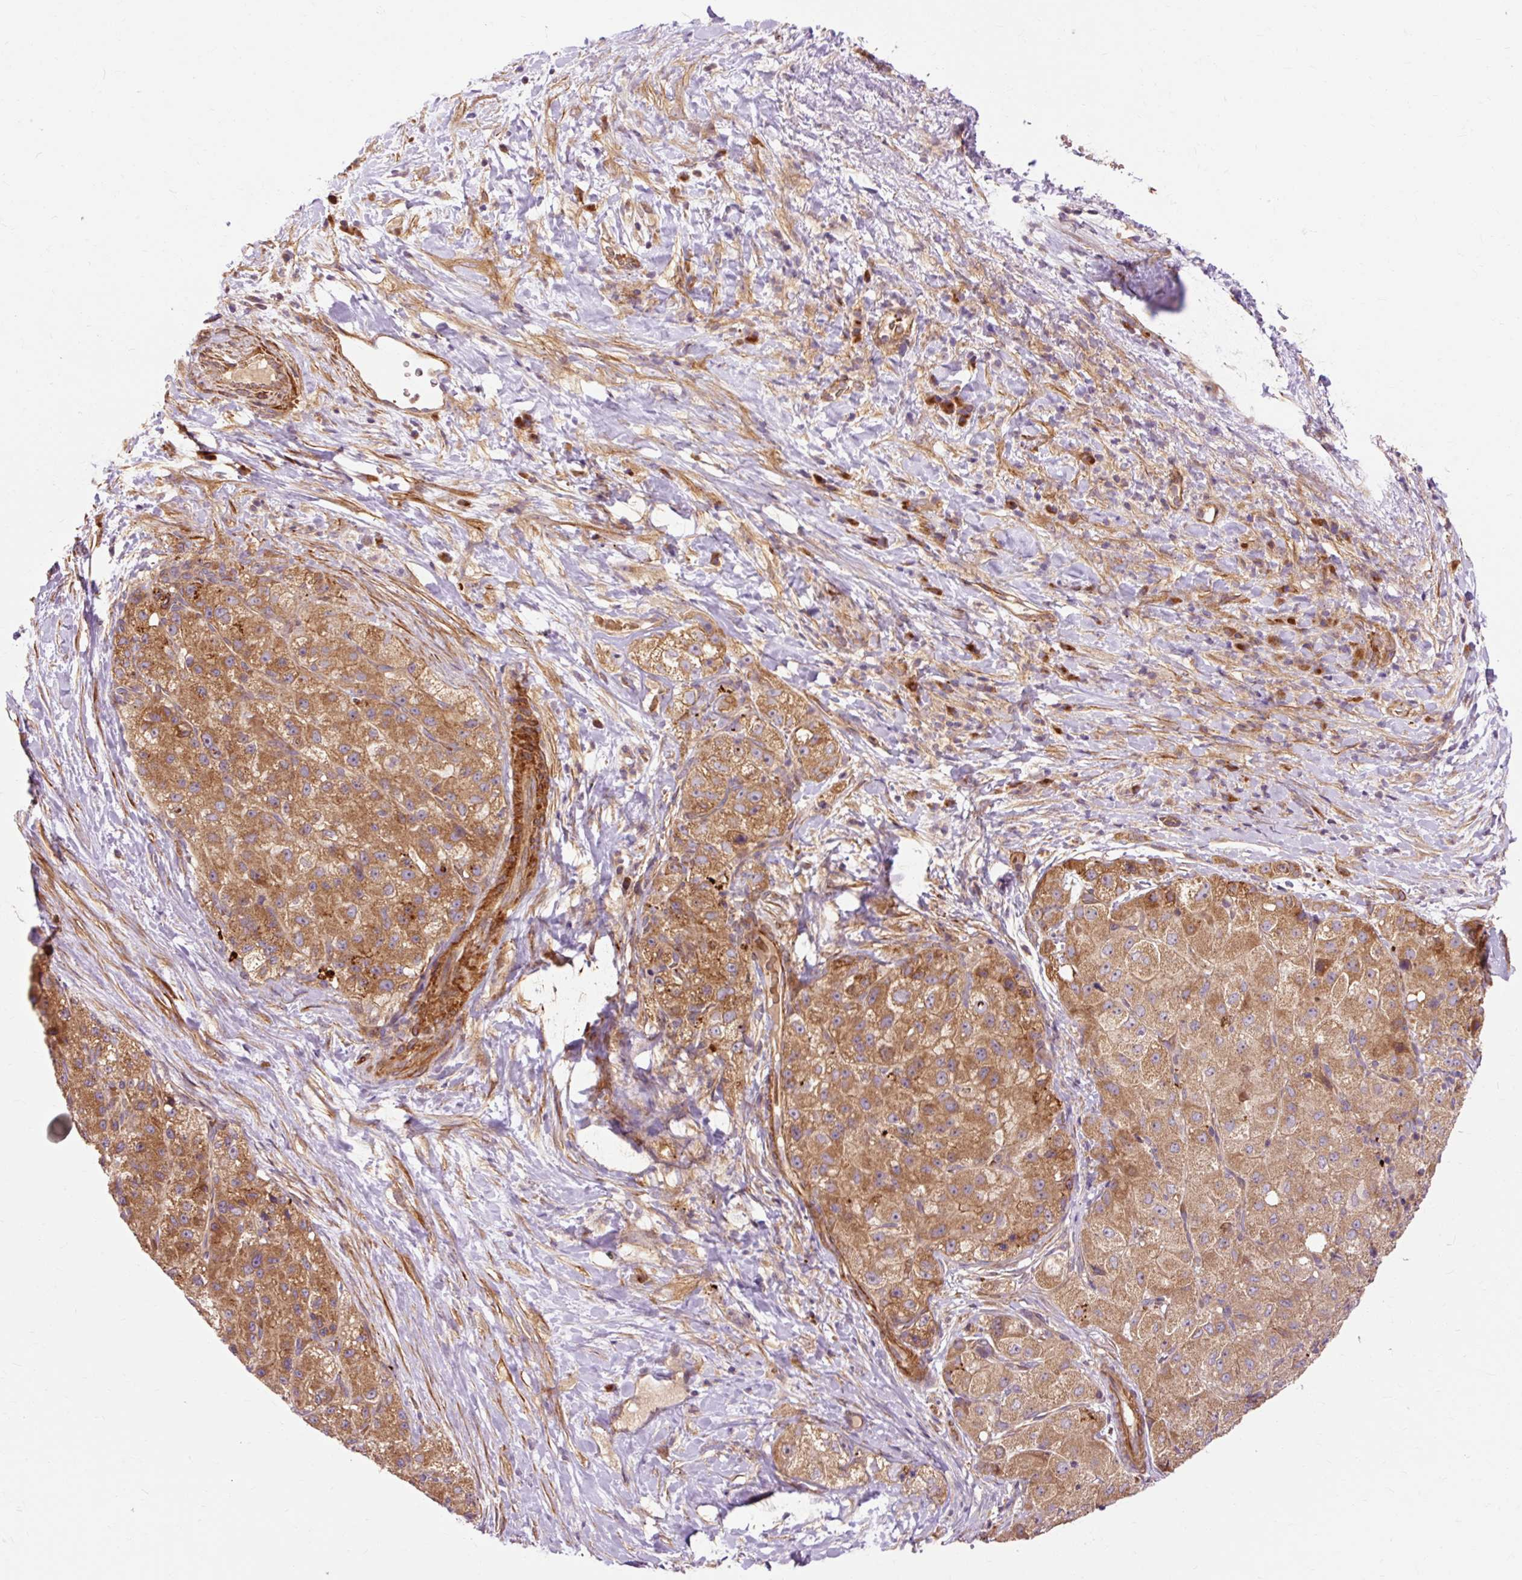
{"staining": {"intensity": "moderate", "quantity": ">75%", "location": "cytoplasmic/membranous"}, "tissue": "liver cancer", "cell_type": "Tumor cells", "image_type": "cancer", "snomed": [{"axis": "morphology", "description": "Carcinoma, Hepatocellular, NOS"}, {"axis": "topography", "description": "Liver"}], "caption": "The immunohistochemical stain highlights moderate cytoplasmic/membranous staining in tumor cells of liver cancer (hepatocellular carcinoma) tissue.", "gene": "RIPOR3", "patient": {"sex": "male", "age": 80}}